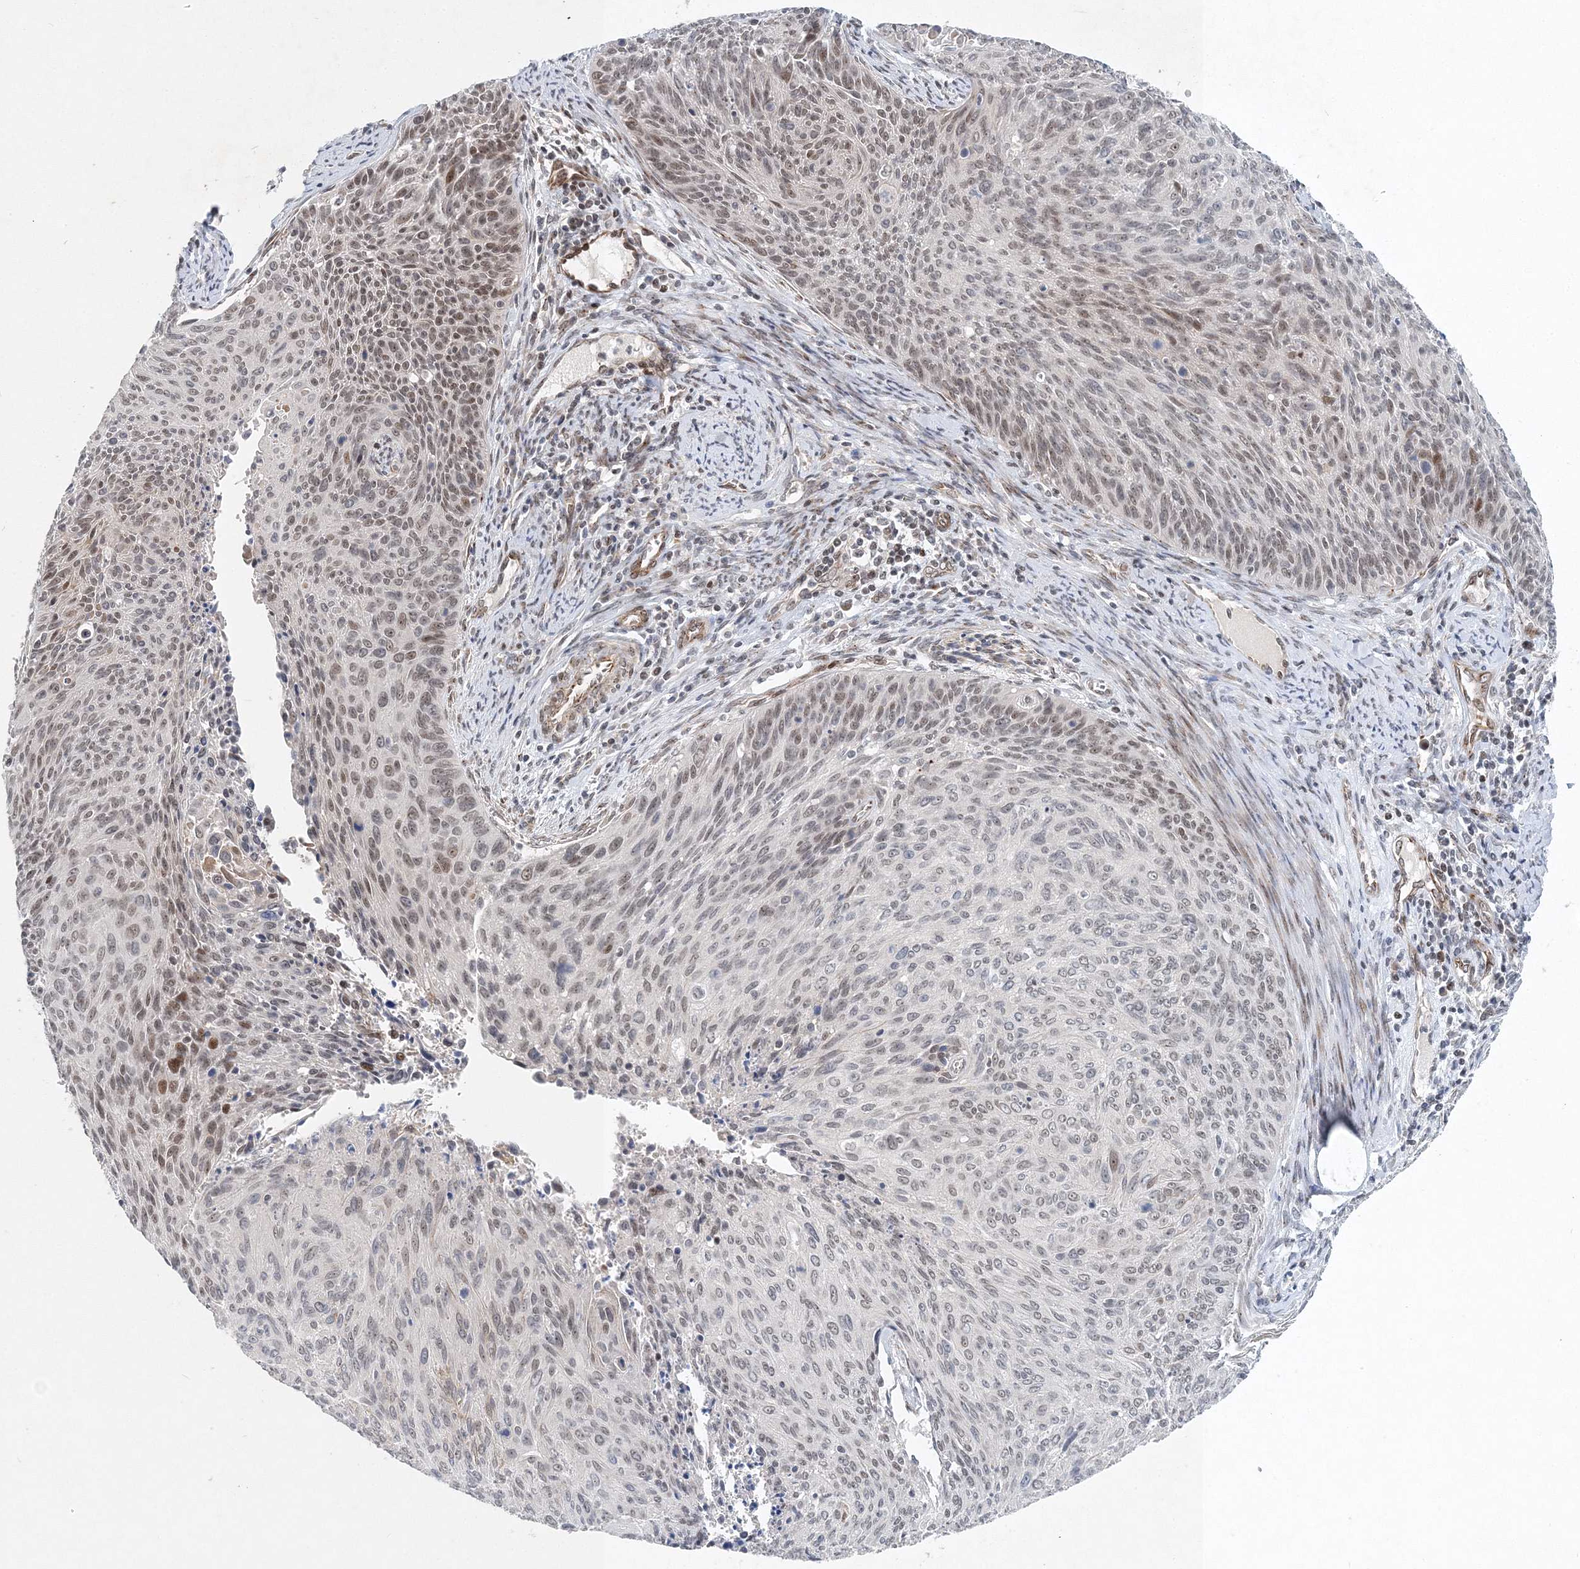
{"staining": {"intensity": "moderate", "quantity": "<25%", "location": "nuclear"}, "tissue": "cervical cancer", "cell_type": "Tumor cells", "image_type": "cancer", "snomed": [{"axis": "morphology", "description": "Squamous cell carcinoma, NOS"}, {"axis": "topography", "description": "Cervix"}], "caption": "High-power microscopy captured an immunohistochemistry (IHC) image of squamous cell carcinoma (cervical), revealing moderate nuclear staining in approximately <25% of tumor cells. (DAB (3,3'-diaminobenzidine) IHC, brown staining for protein, blue staining for nuclei).", "gene": "UIMC1", "patient": {"sex": "female", "age": 55}}